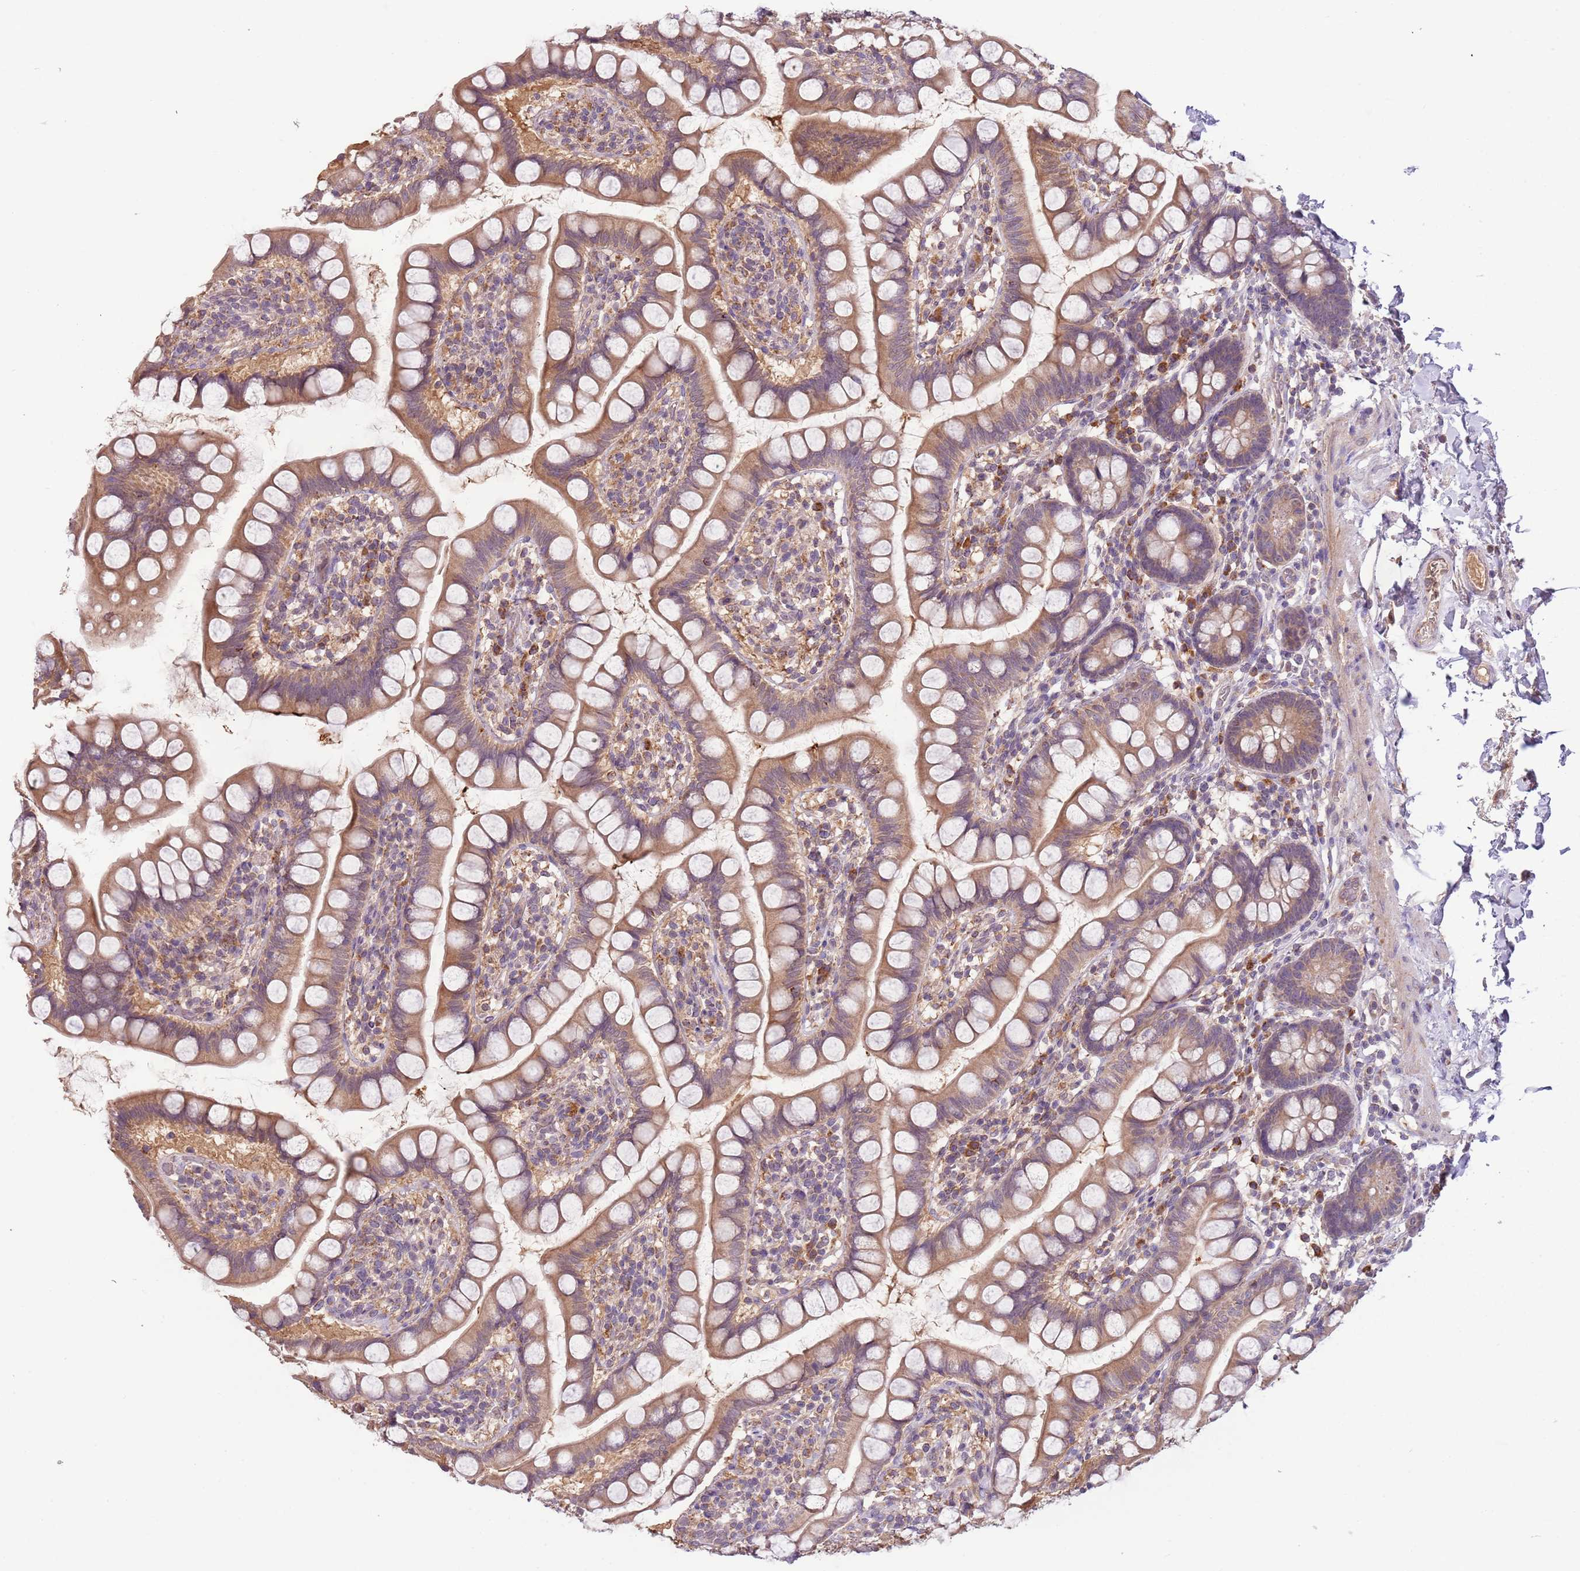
{"staining": {"intensity": "moderate", "quantity": ">75%", "location": "cytoplasmic/membranous"}, "tissue": "small intestine", "cell_type": "Glandular cells", "image_type": "normal", "snomed": [{"axis": "morphology", "description": "Normal tissue, NOS"}, {"axis": "topography", "description": "Small intestine"}], "caption": "Small intestine stained with a brown dye demonstrates moderate cytoplasmic/membranous positive staining in about >75% of glandular cells.", "gene": "FECH", "patient": {"sex": "female", "age": 84}}